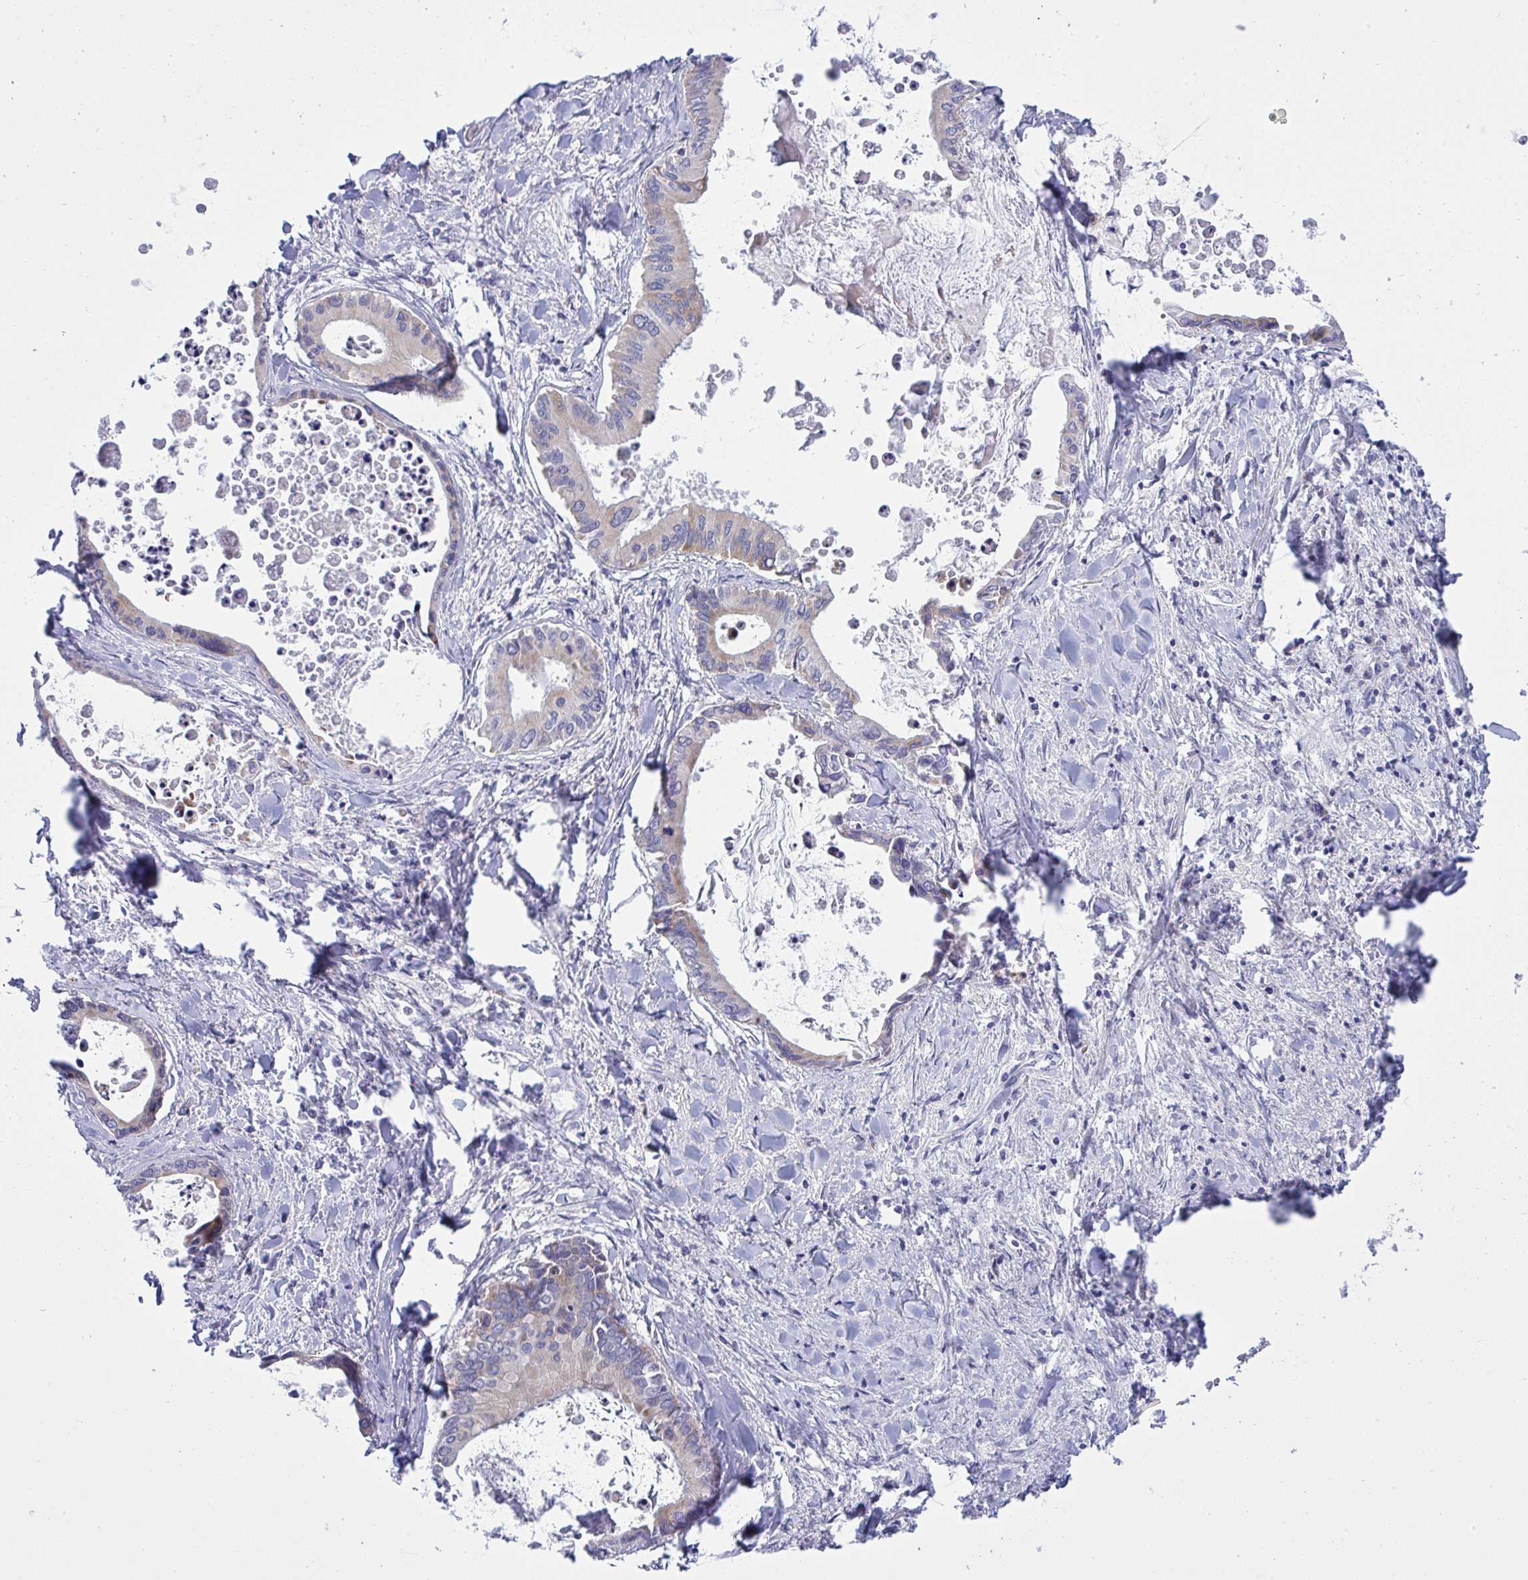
{"staining": {"intensity": "weak", "quantity": "<25%", "location": "cytoplasmic/membranous"}, "tissue": "liver cancer", "cell_type": "Tumor cells", "image_type": "cancer", "snomed": [{"axis": "morphology", "description": "Cholangiocarcinoma"}, {"axis": "topography", "description": "Liver"}], "caption": "Protein analysis of cholangiocarcinoma (liver) demonstrates no significant expression in tumor cells.", "gene": "NTN1", "patient": {"sex": "male", "age": 66}}